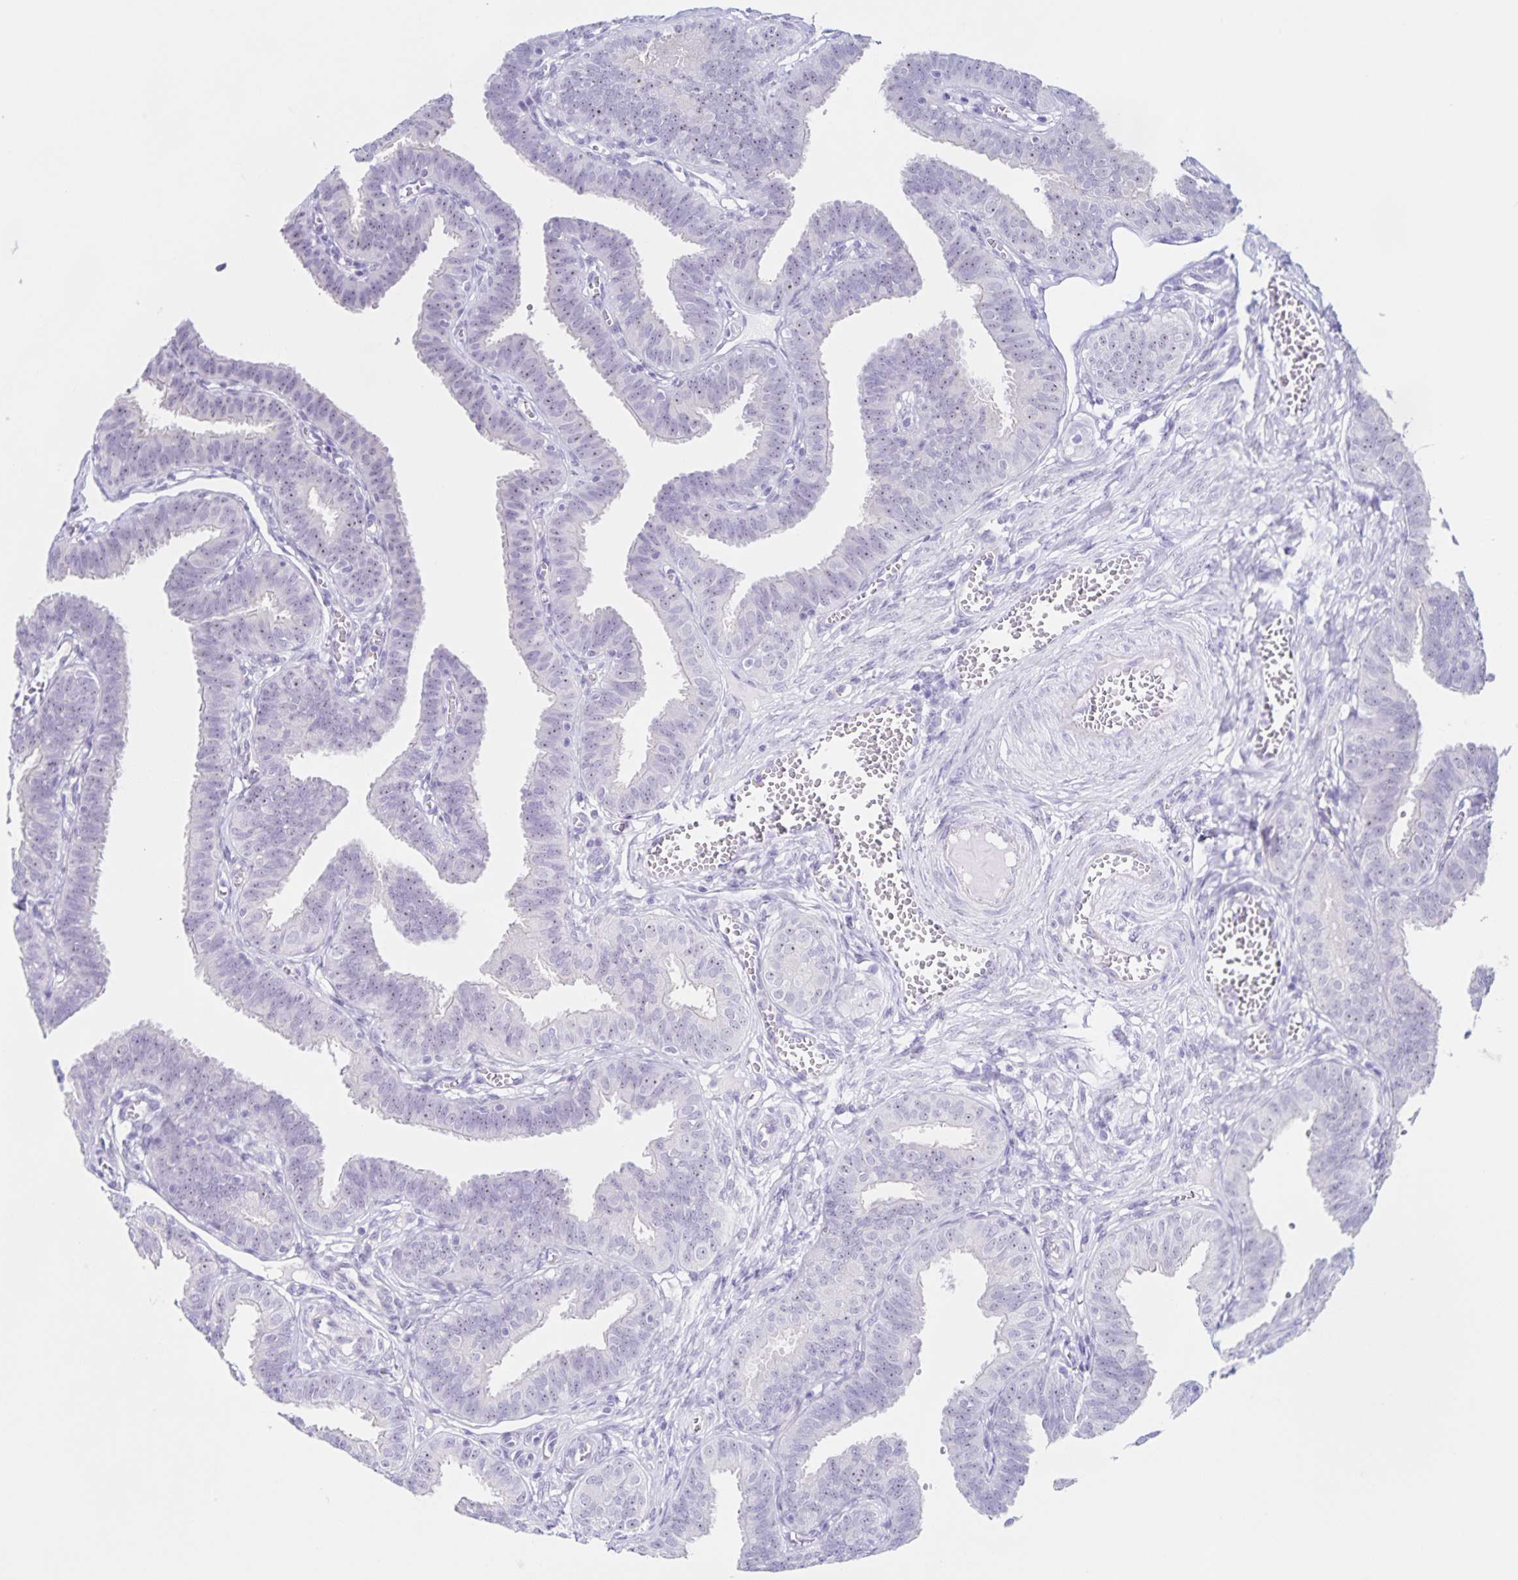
{"staining": {"intensity": "negative", "quantity": "none", "location": "none"}, "tissue": "fallopian tube", "cell_type": "Glandular cells", "image_type": "normal", "snomed": [{"axis": "morphology", "description": "Normal tissue, NOS"}, {"axis": "topography", "description": "Fallopian tube"}], "caption": "Immunohistochemical staining of benign fallopian tube reveals no significant expression in glandular cells. The staining is performed using DAB (3,3'-diaminobenzidine) brown chromogen with nuclei counter-stained in using hematoxylin.", "gene": "FAM170A", "patient": {"sex": "female", "age": 25}}